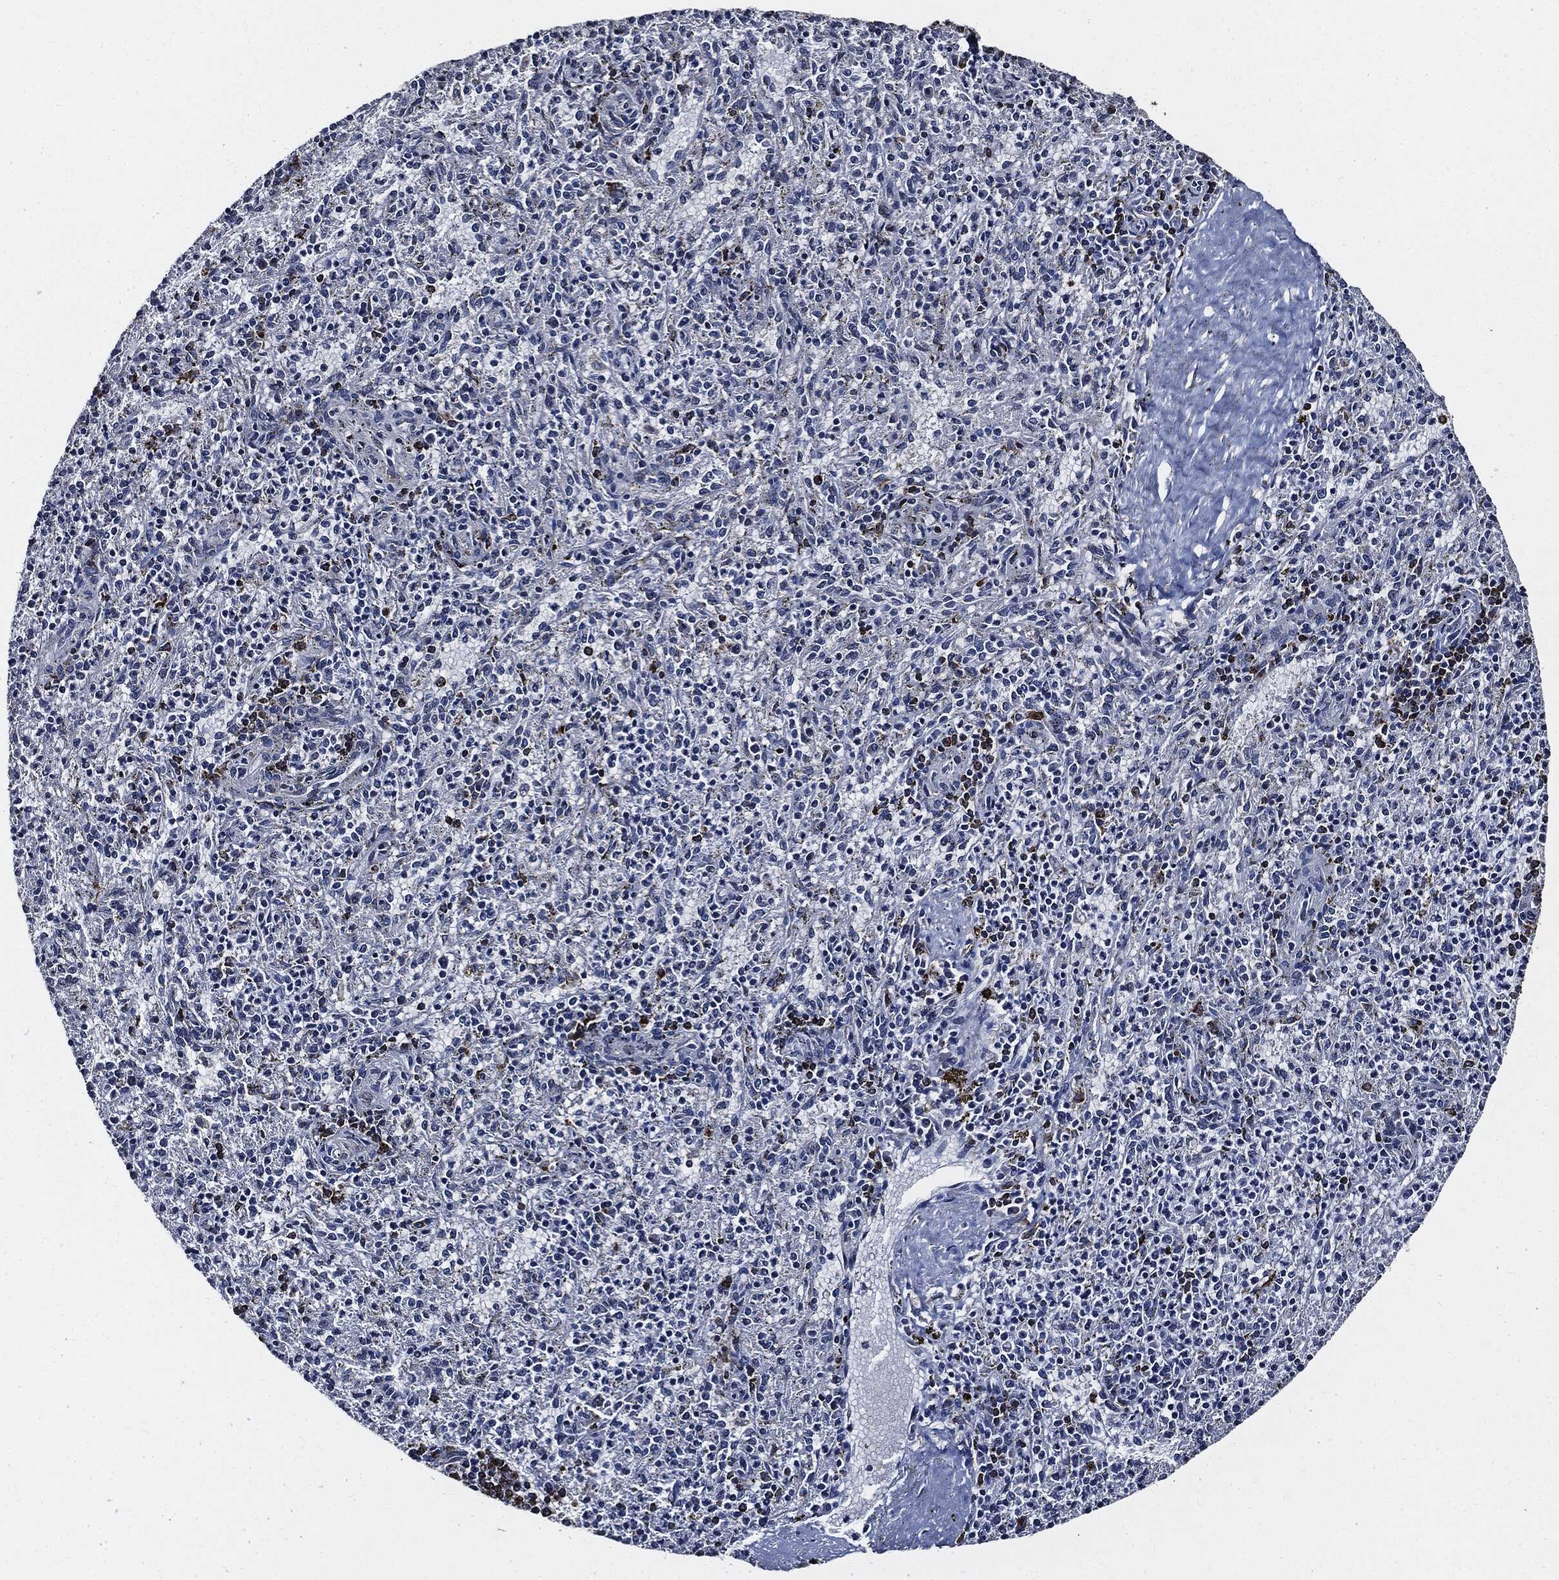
{"staining": {"intensity": "moderate", "quantity": "<25%", "location": "cytoplasmic/membranous"}, "tissue": "spleen", "cell_type": "Cells in red pulp", "image_type": "normal", "snomed": [{"axis": "morphology", "description": "Normal tissue, NOS"}, {"axis": "topography", "description": "Spleen"}], "caption": "About <25% of cells in red pulp in unremarkable spleen exhibit moderate cytoplasmic/membranous protein staining as visualized by brown immunohistochemical staining.", "gene": "SUGT1", "patient": {"sex": "male", "age": 60}}